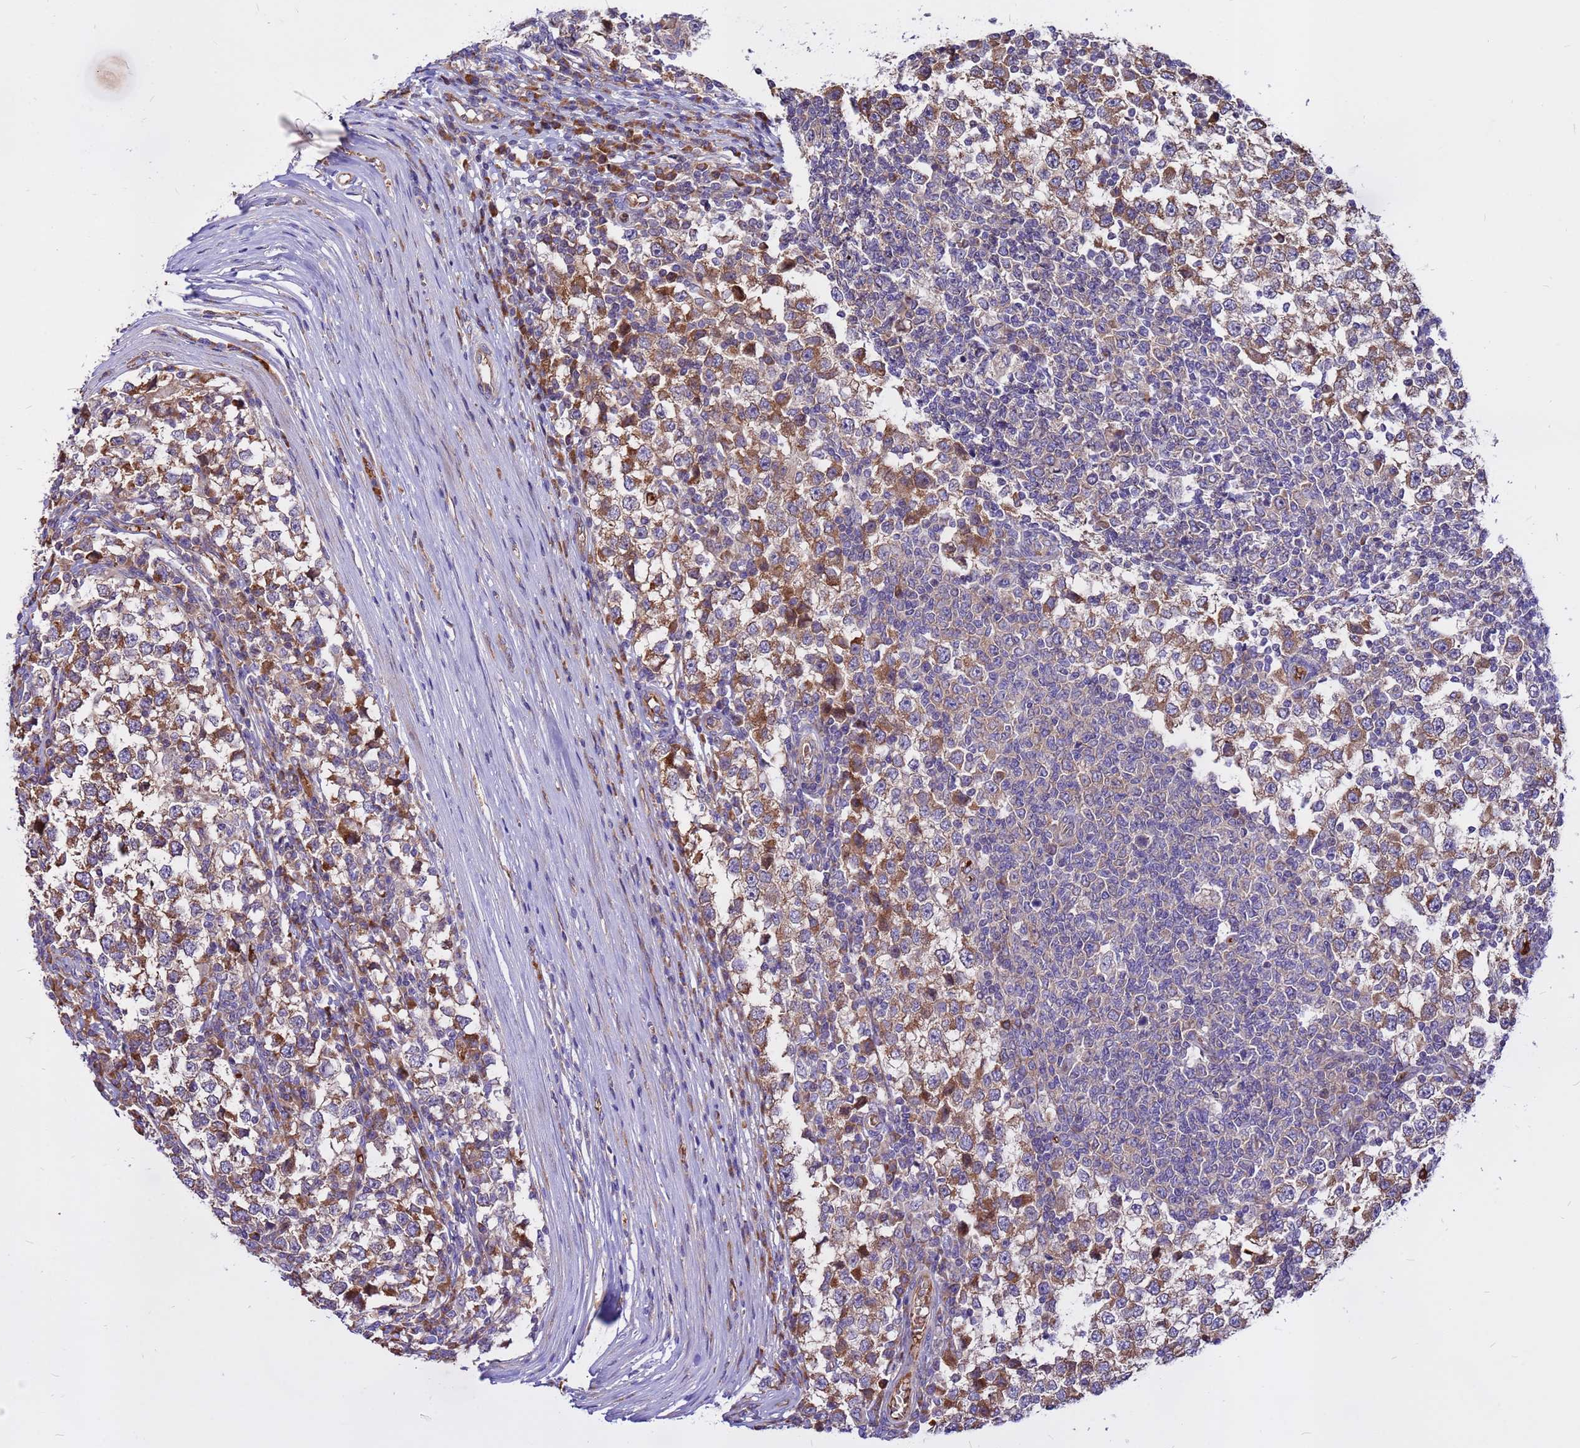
{"staining": {"intensity": "moderate", "quantity": ">75%", "location": "cytoplasmic/membranous"}, "tissue": "testis cancer", "cell_type": "Tumor cells", "image_type": "cancer", "snomed": [{"axis": "morphology", "description": "Seminoma, NOS"}, {"axis": "topography", "description": "Testis"}], "caption": "Immunohistochemistry (IHC) (DAB) staining of testis cancer demonstrates moderate cytoplasmic/membranous protein positivity in approximately >75% of tumor cells. Using DAB (brown) and hematoxylin (blue) stains, captured at high magnification using brightfield microscopy.", "gene": "ZNF669", "patient": {"sex": "male", "age": 65}}